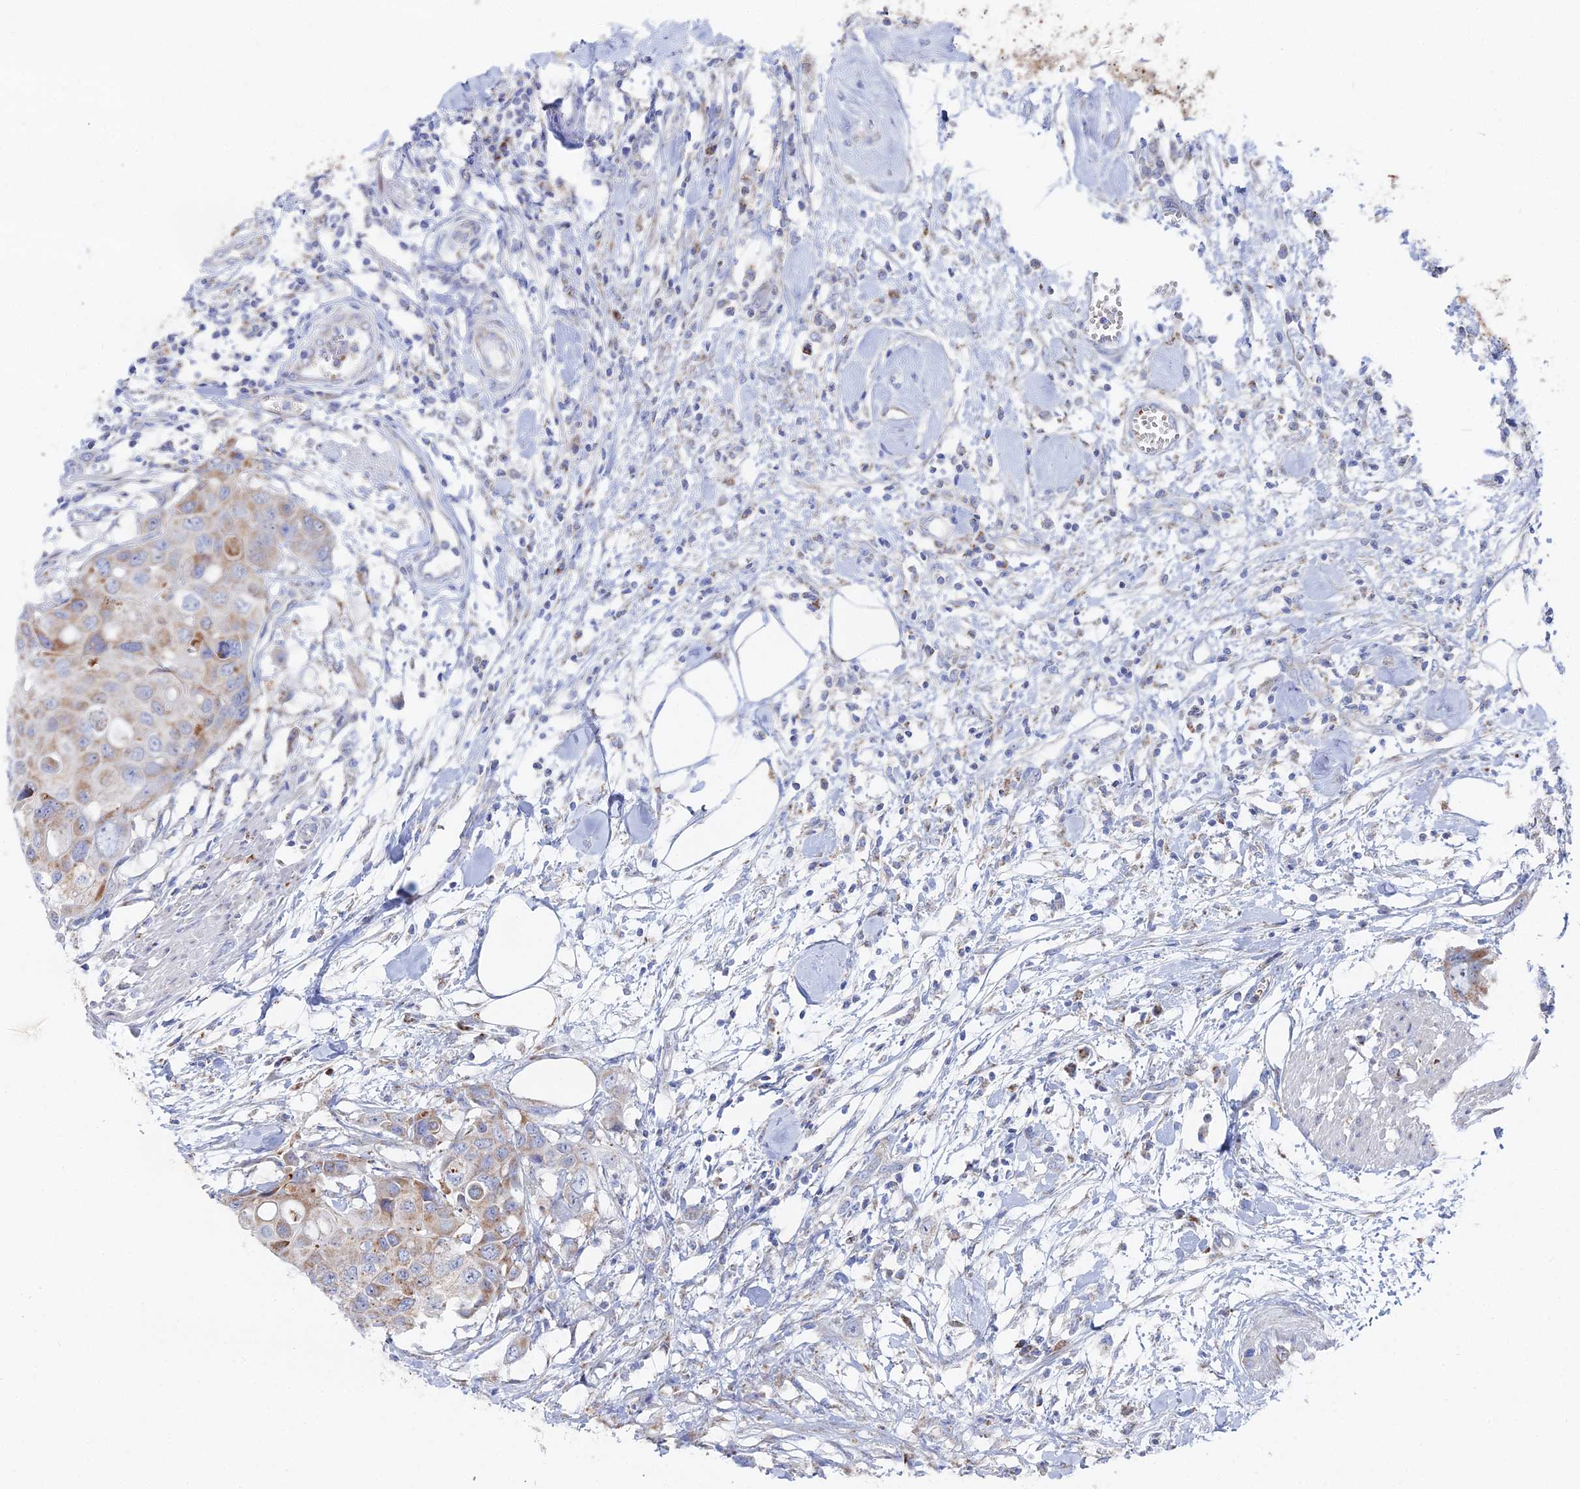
{"staining": {"intensity": "moderate", "quantity": "25%-75%", "location": "cytoplasmic/membranous"}, "tissue": "colorectal cancer", "cell_type": "Tumor cells", "image_type": "cancer", "snomed": [{"axis": "morphology", "description": "Adenocarcinoma, NOS"}, {"axis": "topography", "description": "Colon"}], "caption": "Colorectal cancer (adenocarcinoma) stained for a protein (brown) exhibits moderate cytoplasmic/membranous positive staining in approximately 25%-75% of tumor cells.", "gene": "MPC1", "patient": {"sex": "male", "age": 77}}